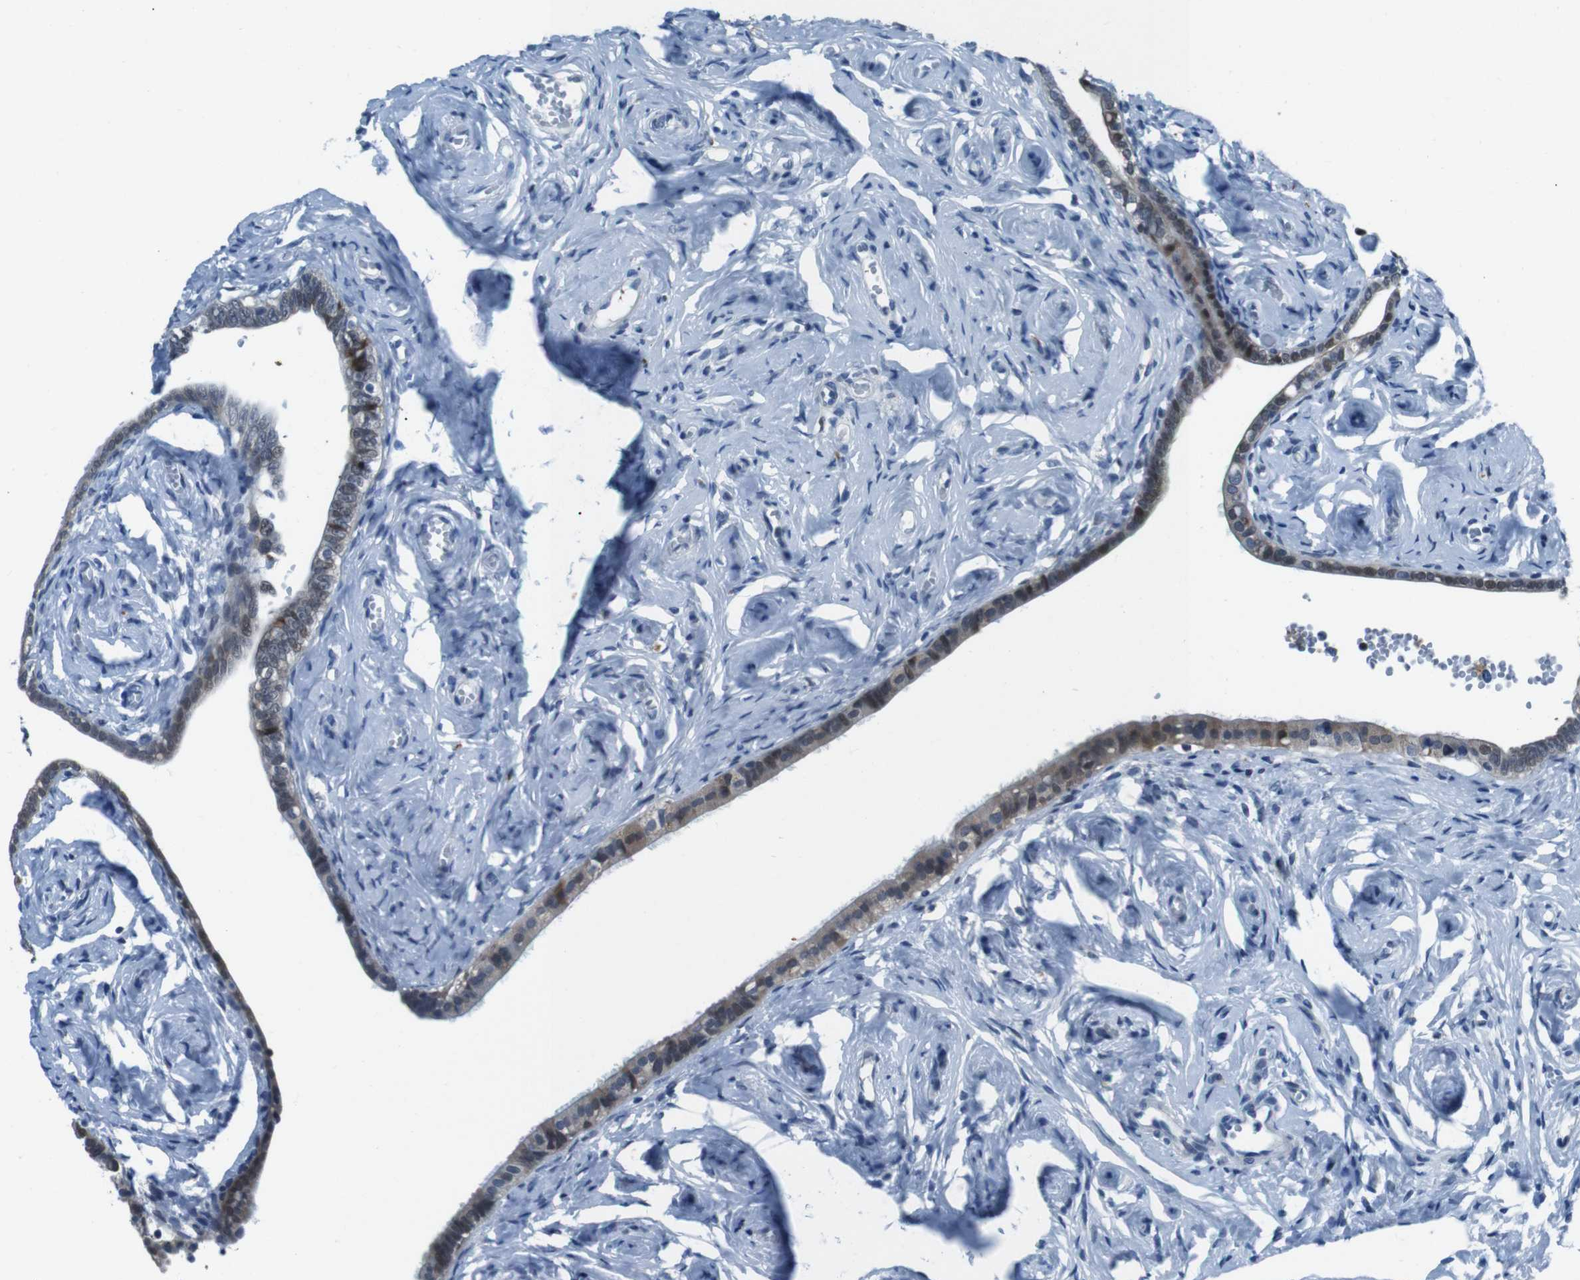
{"staining": {"intensity": "moderate", "quantity": ">75%", "location": "cytoplasmic/membranous"}, "tissue": "fallopian tube", "cell_type": "Glandular cells", "image_type": "normal", "snomed": [{"axis": "morphology", "description": "Normal tissue, NOS"}, {"axis": "topography", "description": "Fallopian tube"}], "caption": "IHC histopathology image of benign fallopian tube: human fallopian tube stained using immunohistochemistry (IHC) shows medium levels of moderate protein expression localized specifically in the cytoplasmic/membranous of glandular cells, appearing as a cytoplasmic/membranous brown color.", "gene": "LRP5", "patient": {"sex": "female", "age": 71}}